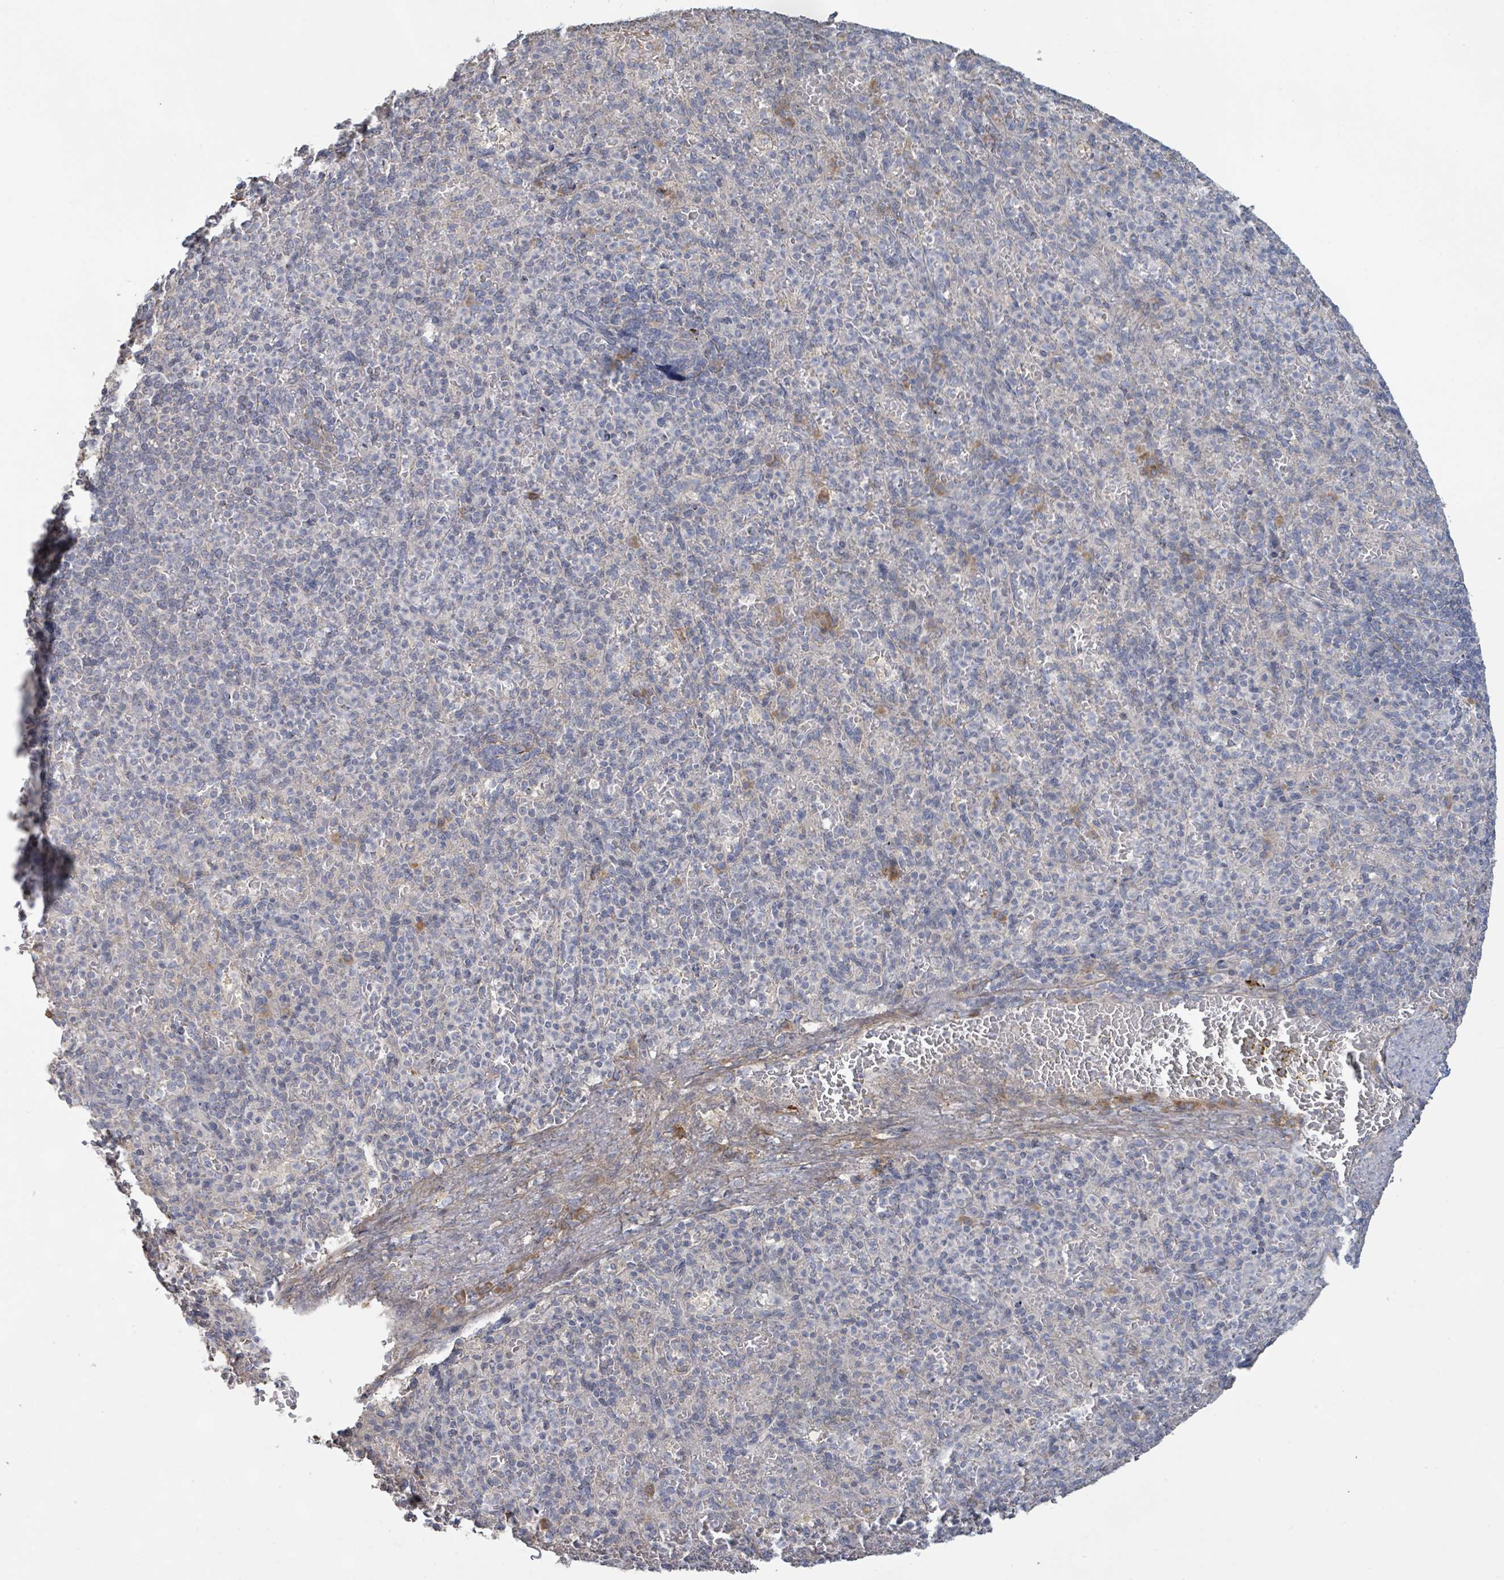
{"staining": {"intensity": "negative", "quantity": "none", "location": "none"}, "tissue": "spleen", "cell_type": "Cells in red pulp", "image_type": "normal", "snomed": [{"axis": "morphology", "description": "Normal tissue, NOS"}, {"axis": "topography", "description": "Spleen"}], "caption": "Immunohistochemistry (IHC) of unremarkable human spleen displays no expression in cells in red pulp.", "gene": "KCNS2", "patient": {"sex": "female", "age": 74}}